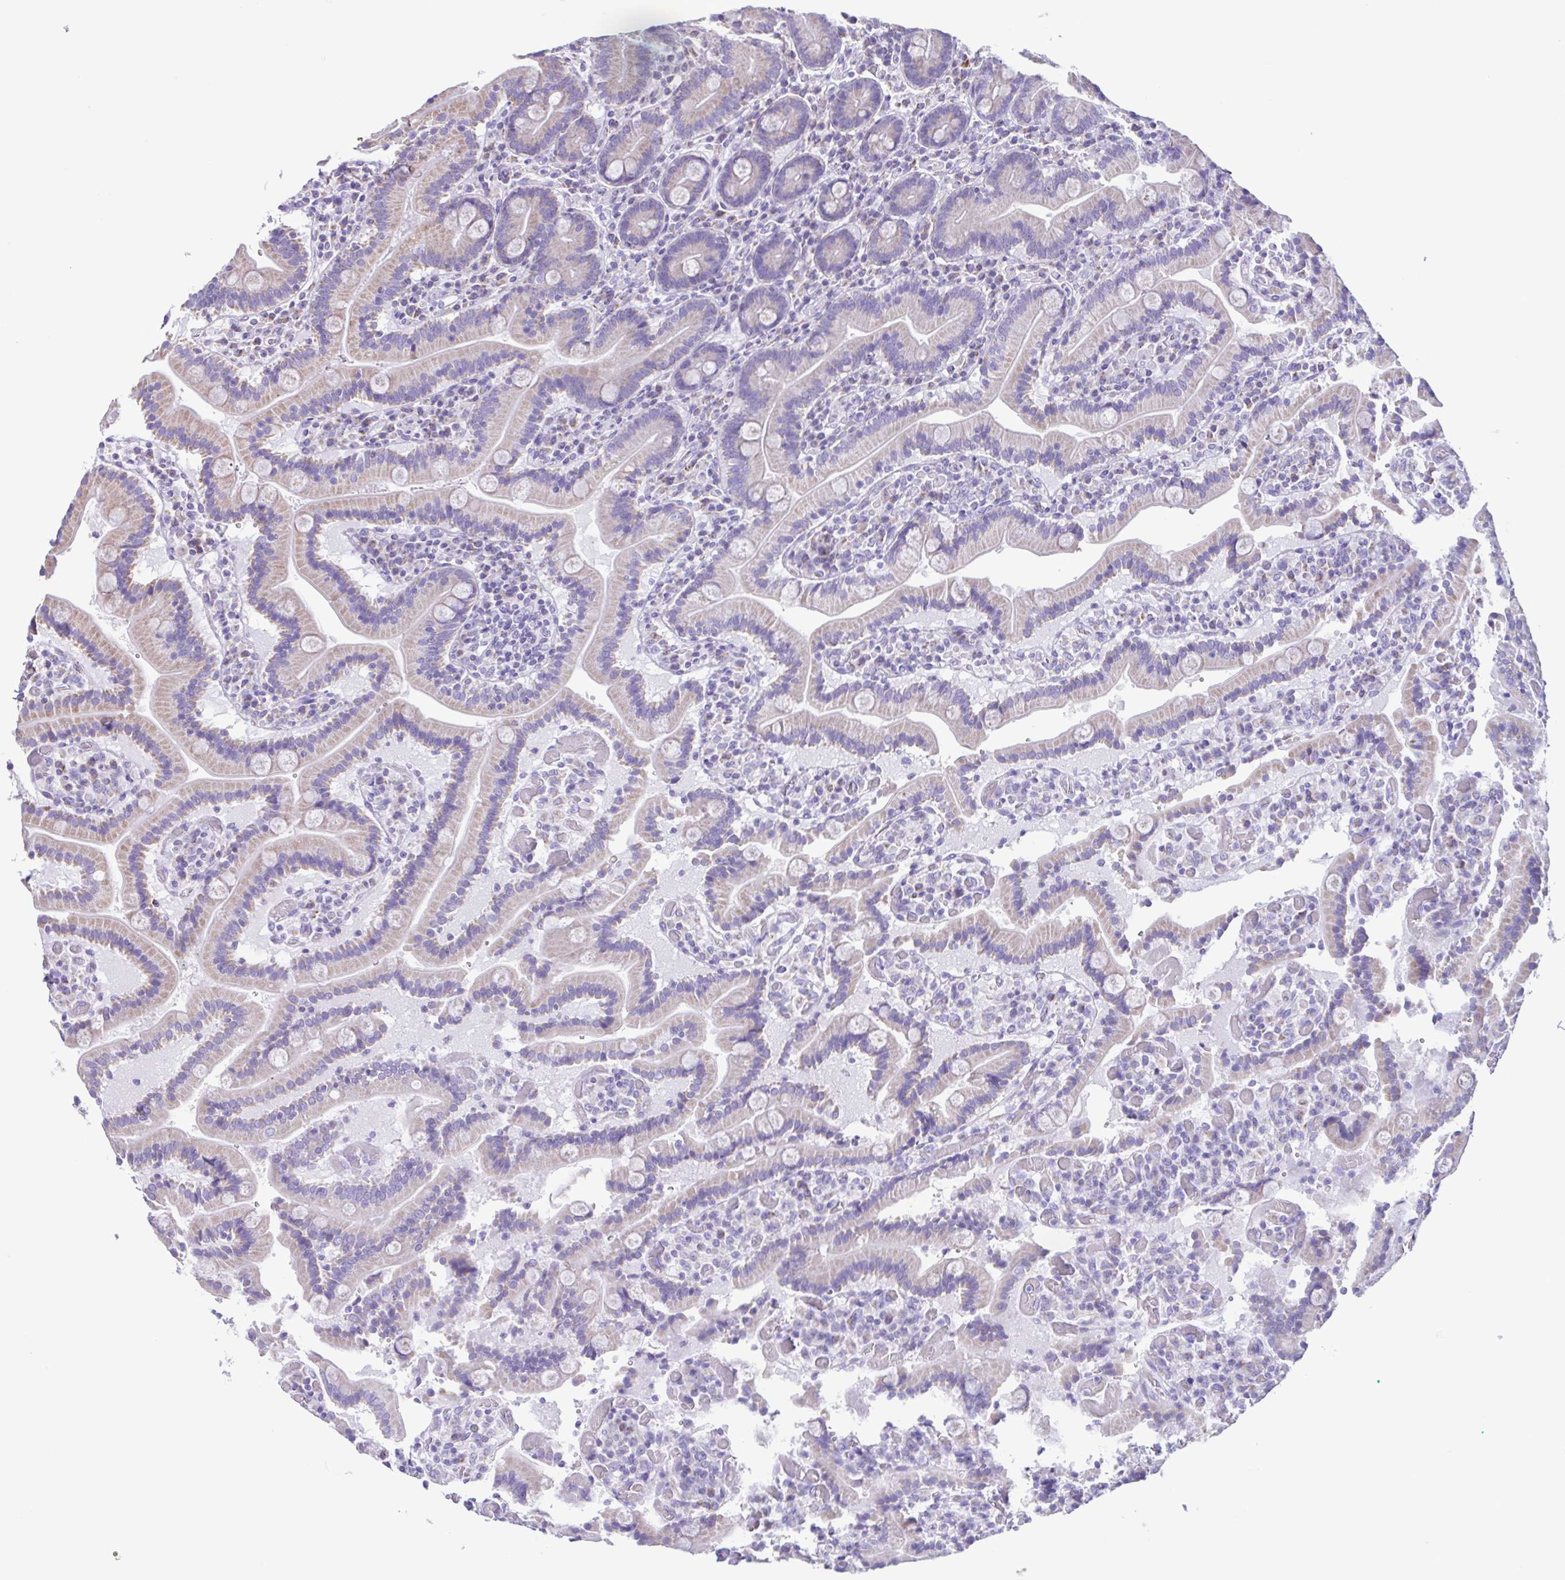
{"staining": {"intensity": "weak", "quantity": "25%-75%", "location": "cytoplasmic/membranous"}, "tissue": "duodenum", "cell_type": "Glandular cells", "image_type": "normal", "snomed": [{"axis": "morphology", "description": "Normal tissue, NOS"}, {"axis": "topography", "description": "Duodenum"}], "caption": "Normal duodenum demonstrates weak cytoplasmic/membranous positivity in about 25%-75% of glandular cells, visualized by immunohistochemistry. The protein is shown in brown color, while the nuclei are stained blue.", "gene": "ACTRT3", "patient": {"sex": "female", "age": 62}}